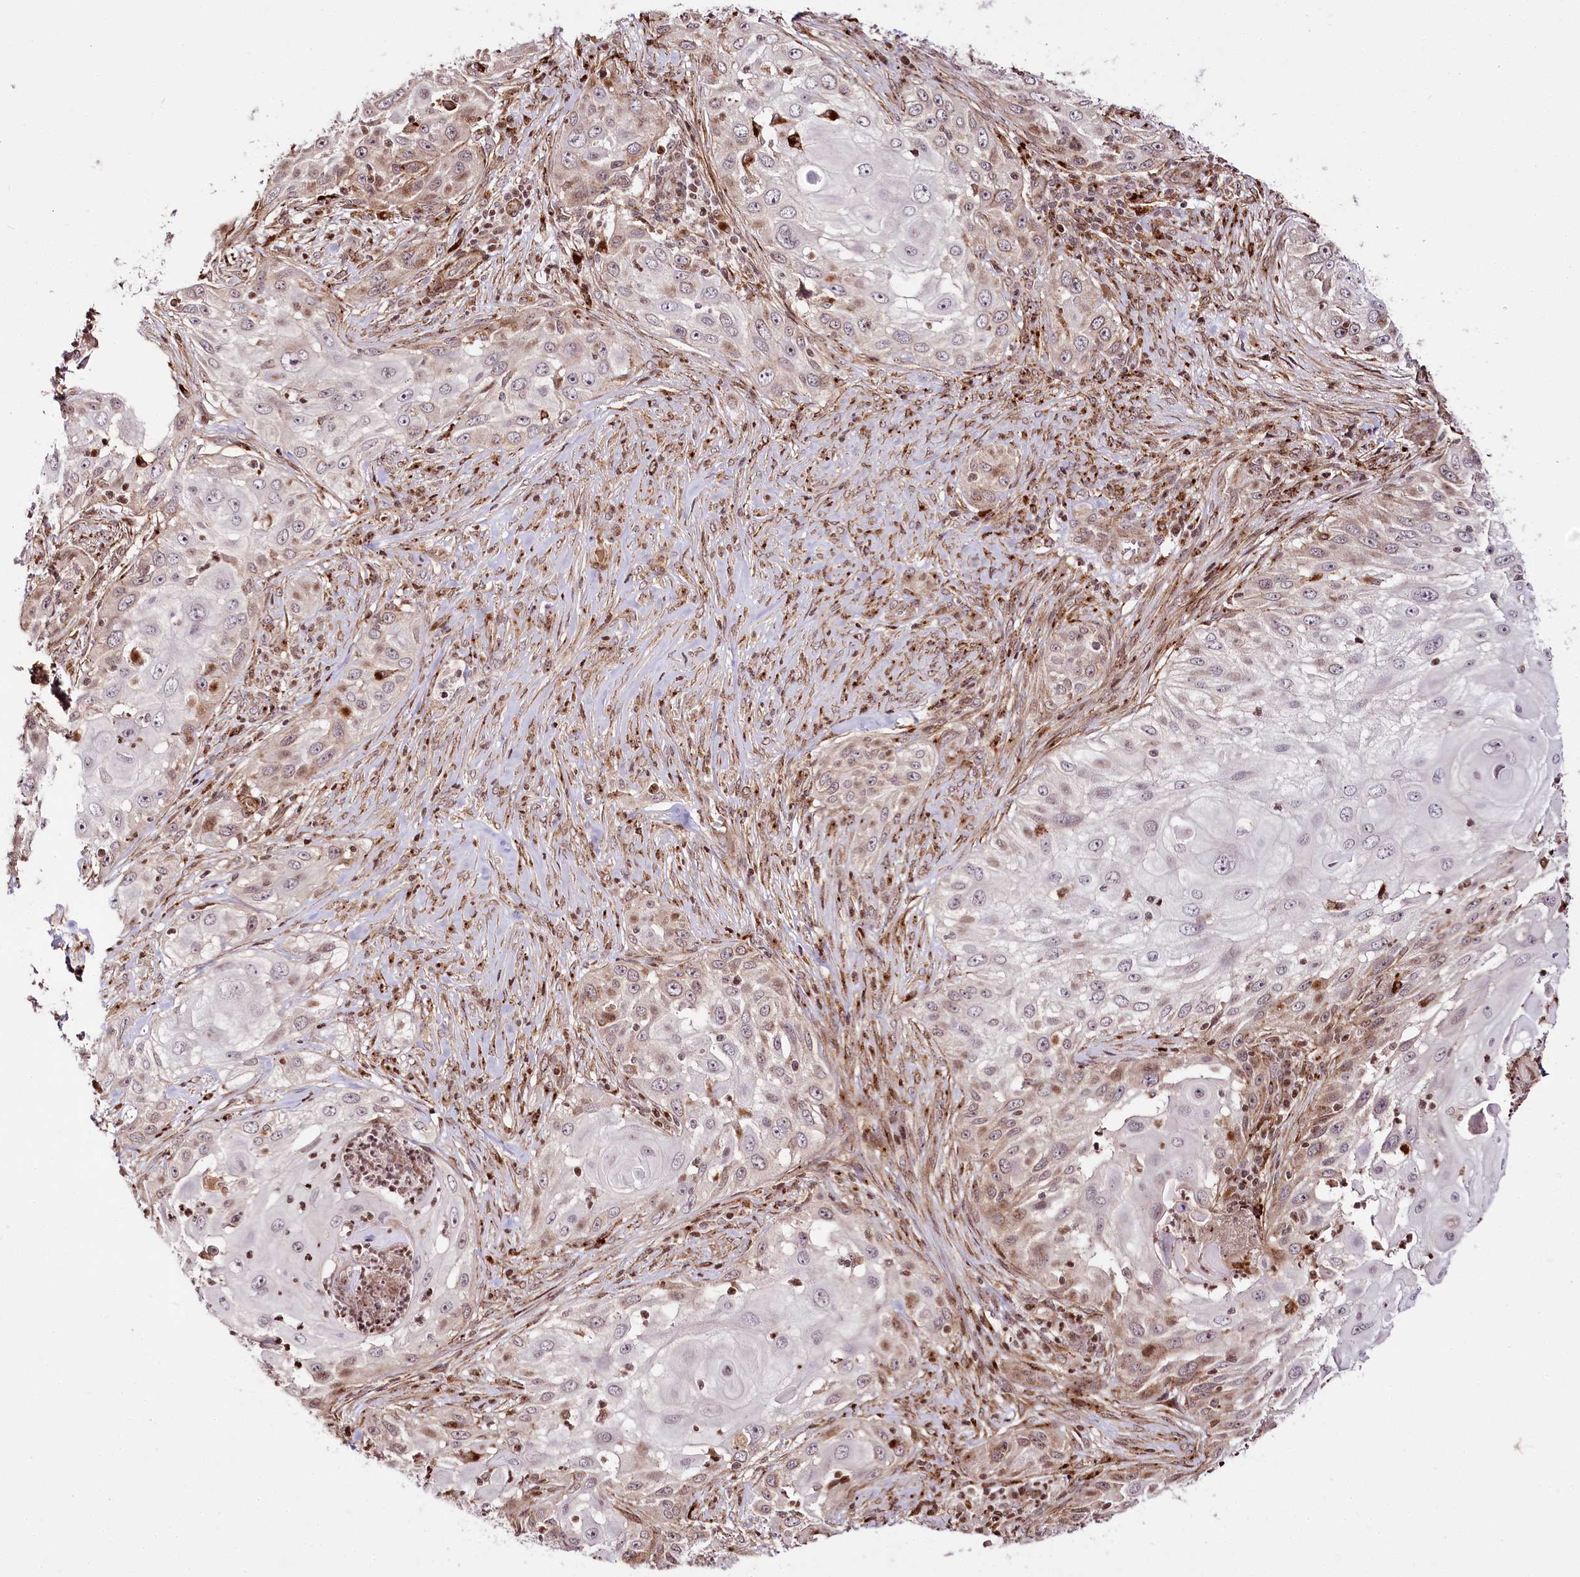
{"staining": {"intensity": "weak", "quantity": "<25%", "location": "nuclear"}, "tissue": "skin cancer", "cell_type": "Tumor cells", "image_type": "cancer", "snomed": [{"axis": "morphology", "description": "Squamous cell carcinoma, NOS"}, {"axis": "topography", "description": "Skin"}], "caption": "Skin cancer (squamous cell carcinoma) was stained to show a protein in brown. There is no significant staining in tumor cells.", "gene": "HOXC8", "patient": {"sex": "female", "age": 44}}